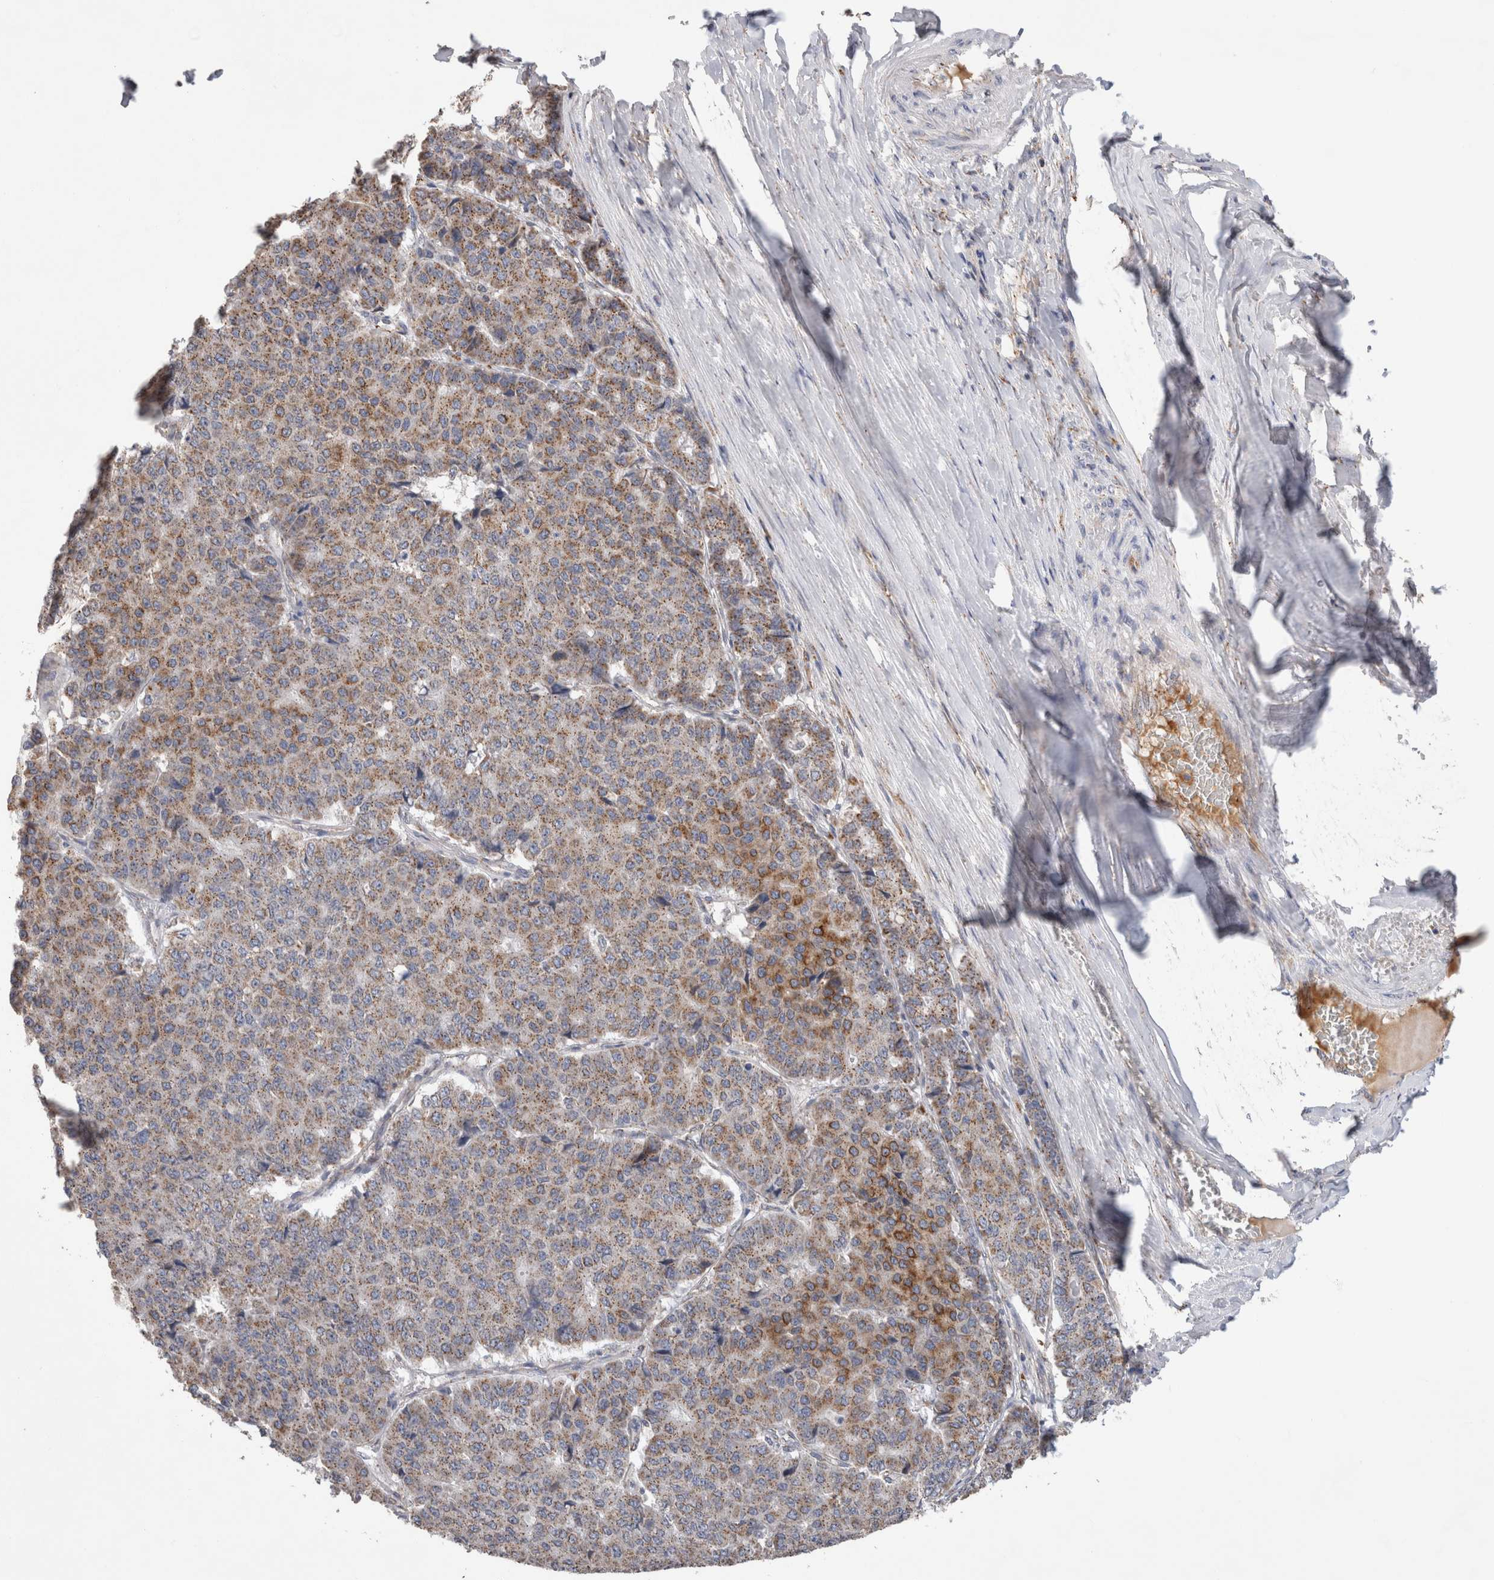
{"staining": {"intensity": "moderate", "quantity": "25%-75%", "location": "cytoplasmic/membranous"}, "tissue": "pancreatic cancer", "cell_type": "Tumor cells", "image_type": "cancer", "snomed": [{"axis": "morphology", "description": "Adenocarcinoma, NOS"}, {"axis": "topography", "description": "Pancreas"}], "caption": "Moderate cytoplasmic/membranous positivity for a protein is seen in approximately 25%-75% of tumor cells of pancreatic cancer using immunohistochemistry.", "gene": "IARS2", "patient": {"sex": "male", "age": 50}}